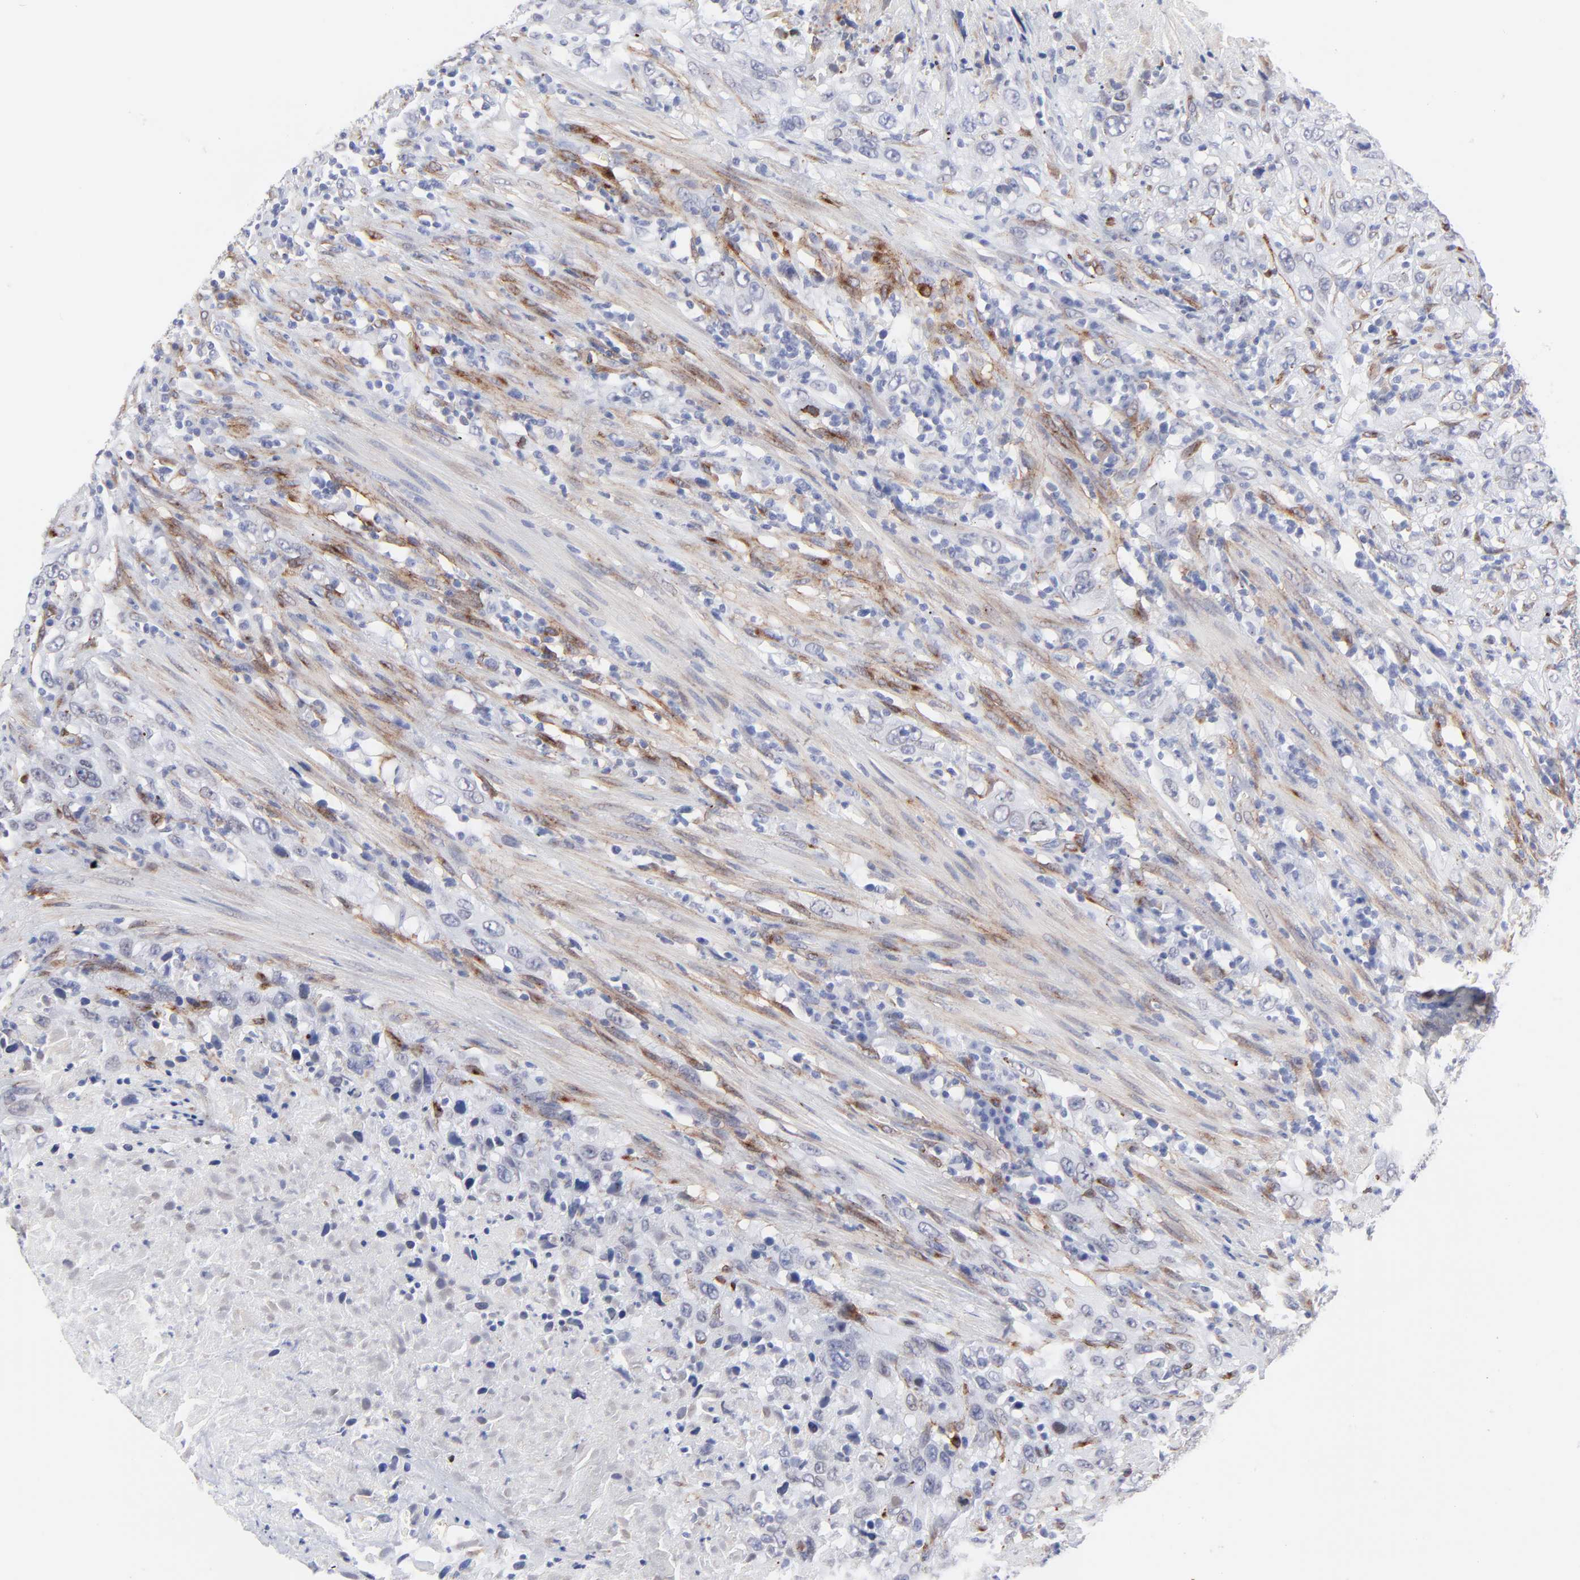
{"staining": {"intensity": "negative", "quantity": "none", "location": "none"}, "tissue": "urothelial cancer", "cell_type": "Tumor cells", "image_type": "cancer", "snomed": [{"axis": "morphology", "description": "Urothelial carcinoma, High grade"}, {"axis": "topography", "description": "Urinary bladder"}], "caption": "This micrograph is of urothelial carcinoma (high-grade) stained with immunohistochemistry to label a protein in brown with the nuclei are counter-stained blue. There is no staining in tumor cells.", "gene": "PDGFRB", "patient": {"sex": "male", "age": 61}}